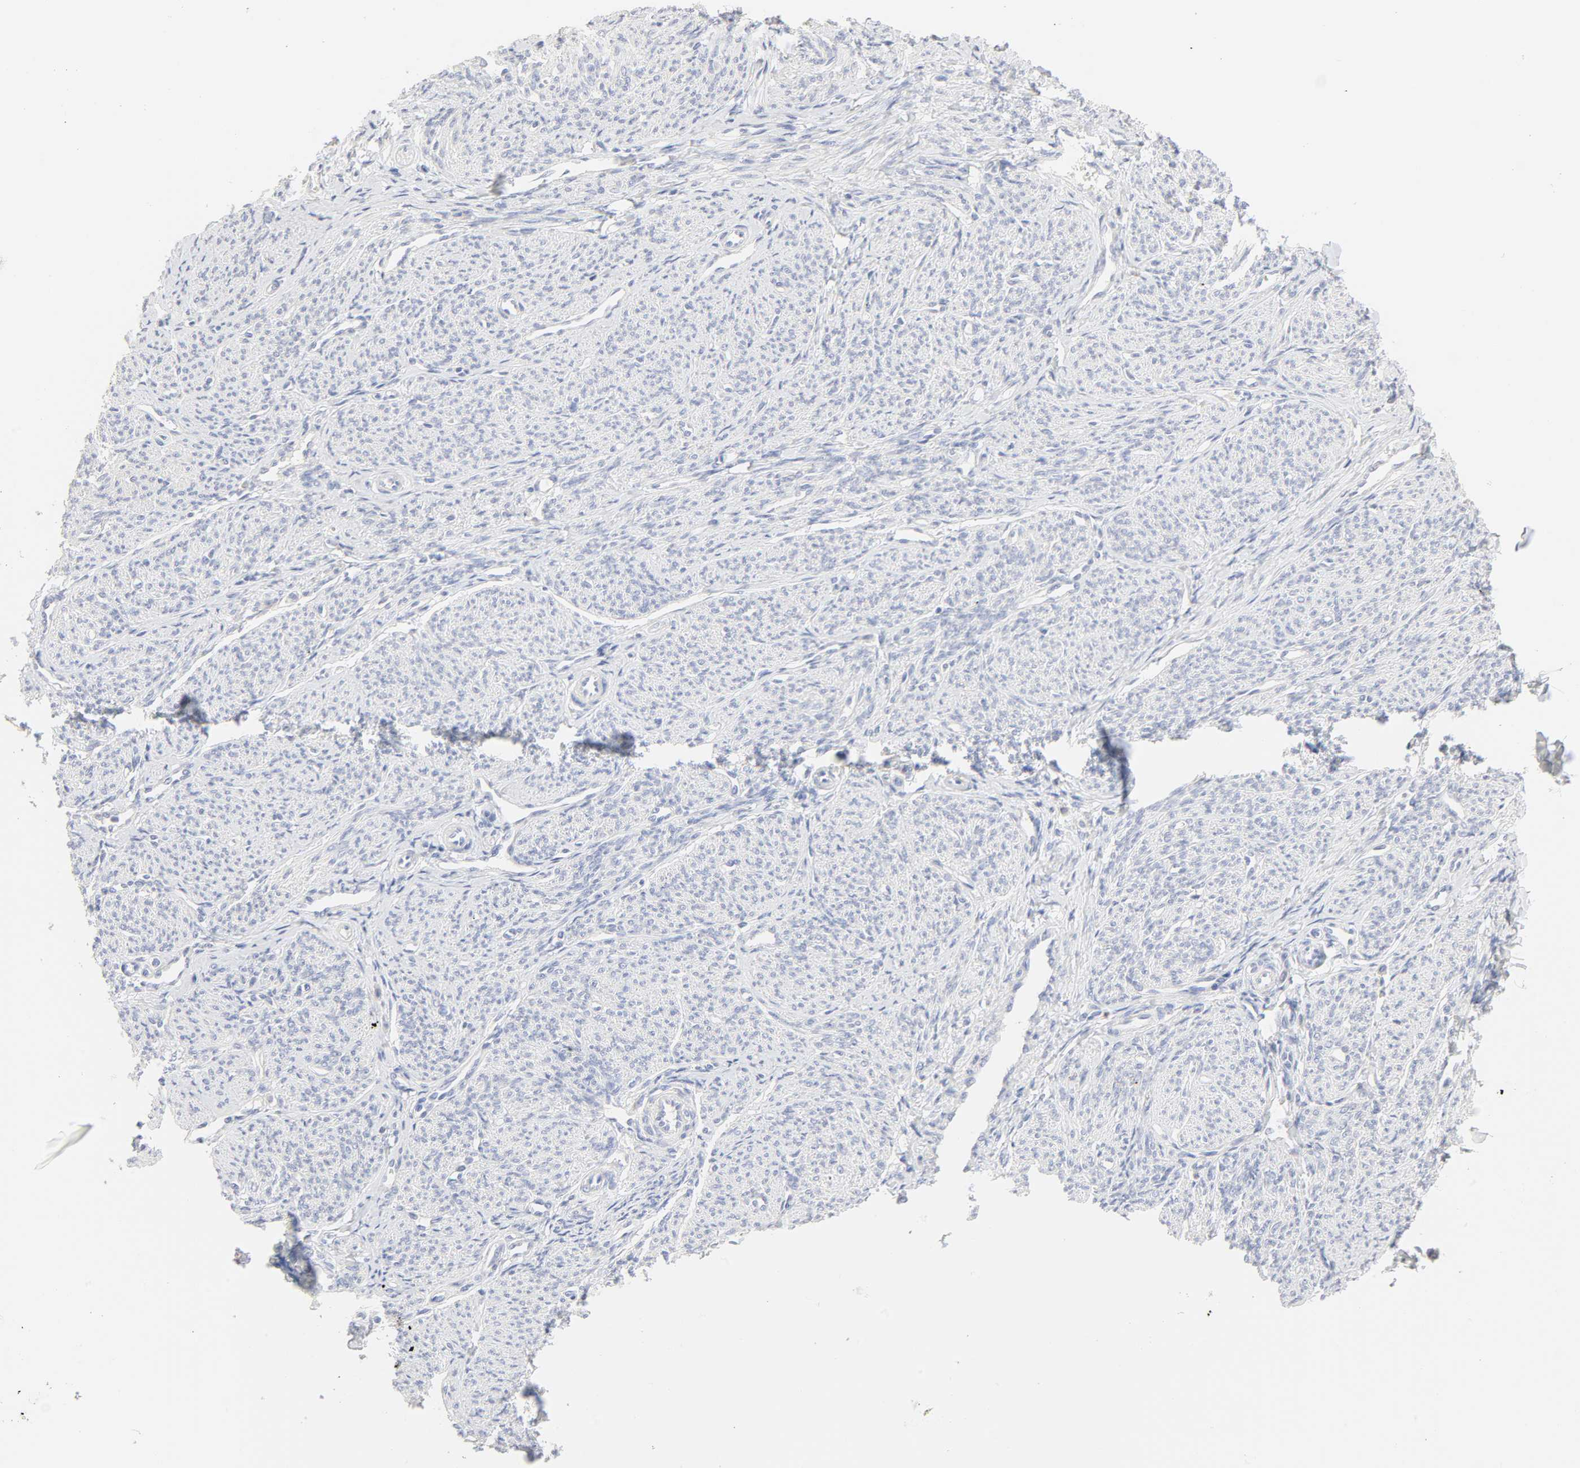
{"staining": {"intensity": "negative", "quantity": "none", "location": "none"}, "tissue": "smooth muscle", "cell_type": "Smooth muscle cells", "image_type": "normal", "snomed": [{"axis": "morphology", "description": "Normal tissue, NOS"}, {"axis": "topography", "description": "Smooth muscle"}], "caption": "A histopathology image of smooth muscle stained for a protein exhibits no brown staining in smooth muscle cells.", "gene": "FCGBP", "patient": {"sex": "female", "age": 65}}